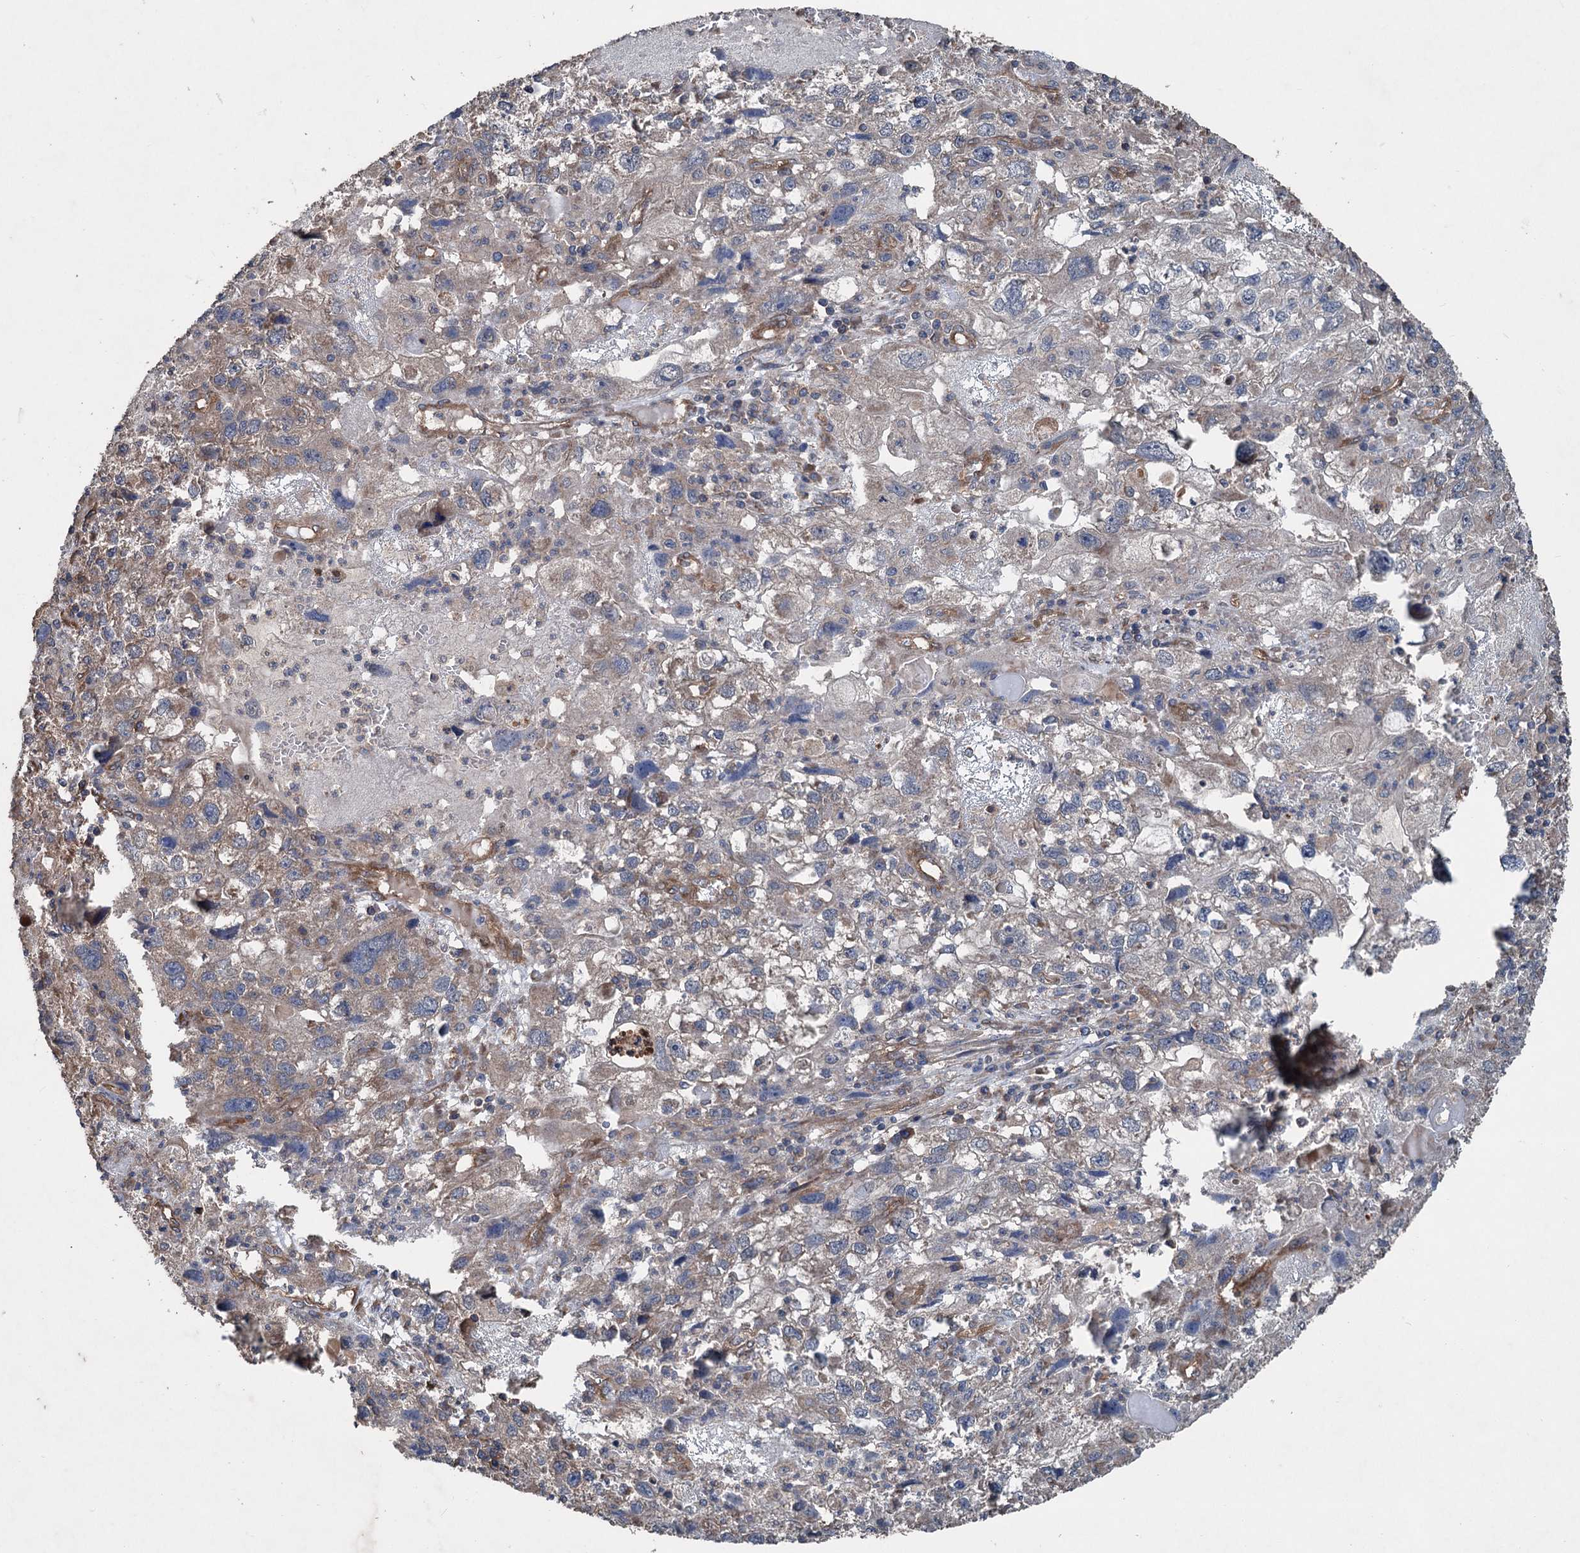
{"staining": {"intensity": "weak", "quantity": "25%-75%", "location": "cytoplasmic/membranous"}, "tissue": "endometrial cancer", "cell_type": "Tumor cells", "image_type": "cancer", "snomed": [{"axis": "morphology", "description": "Adenocarcinoma, NOS"}, {"axis": "topography", "description": "Endometrium"}], "caption": "Immunohistochemistry (IHC) micrograph of human endometrial cancer stained for a protein (brown), which exhibits low levels of weak cytoplasmic/membranous expression in about 25%-75% of tumor cells.", "gene": "RNF214", "patient": {"sex": "female", "age": 49}}